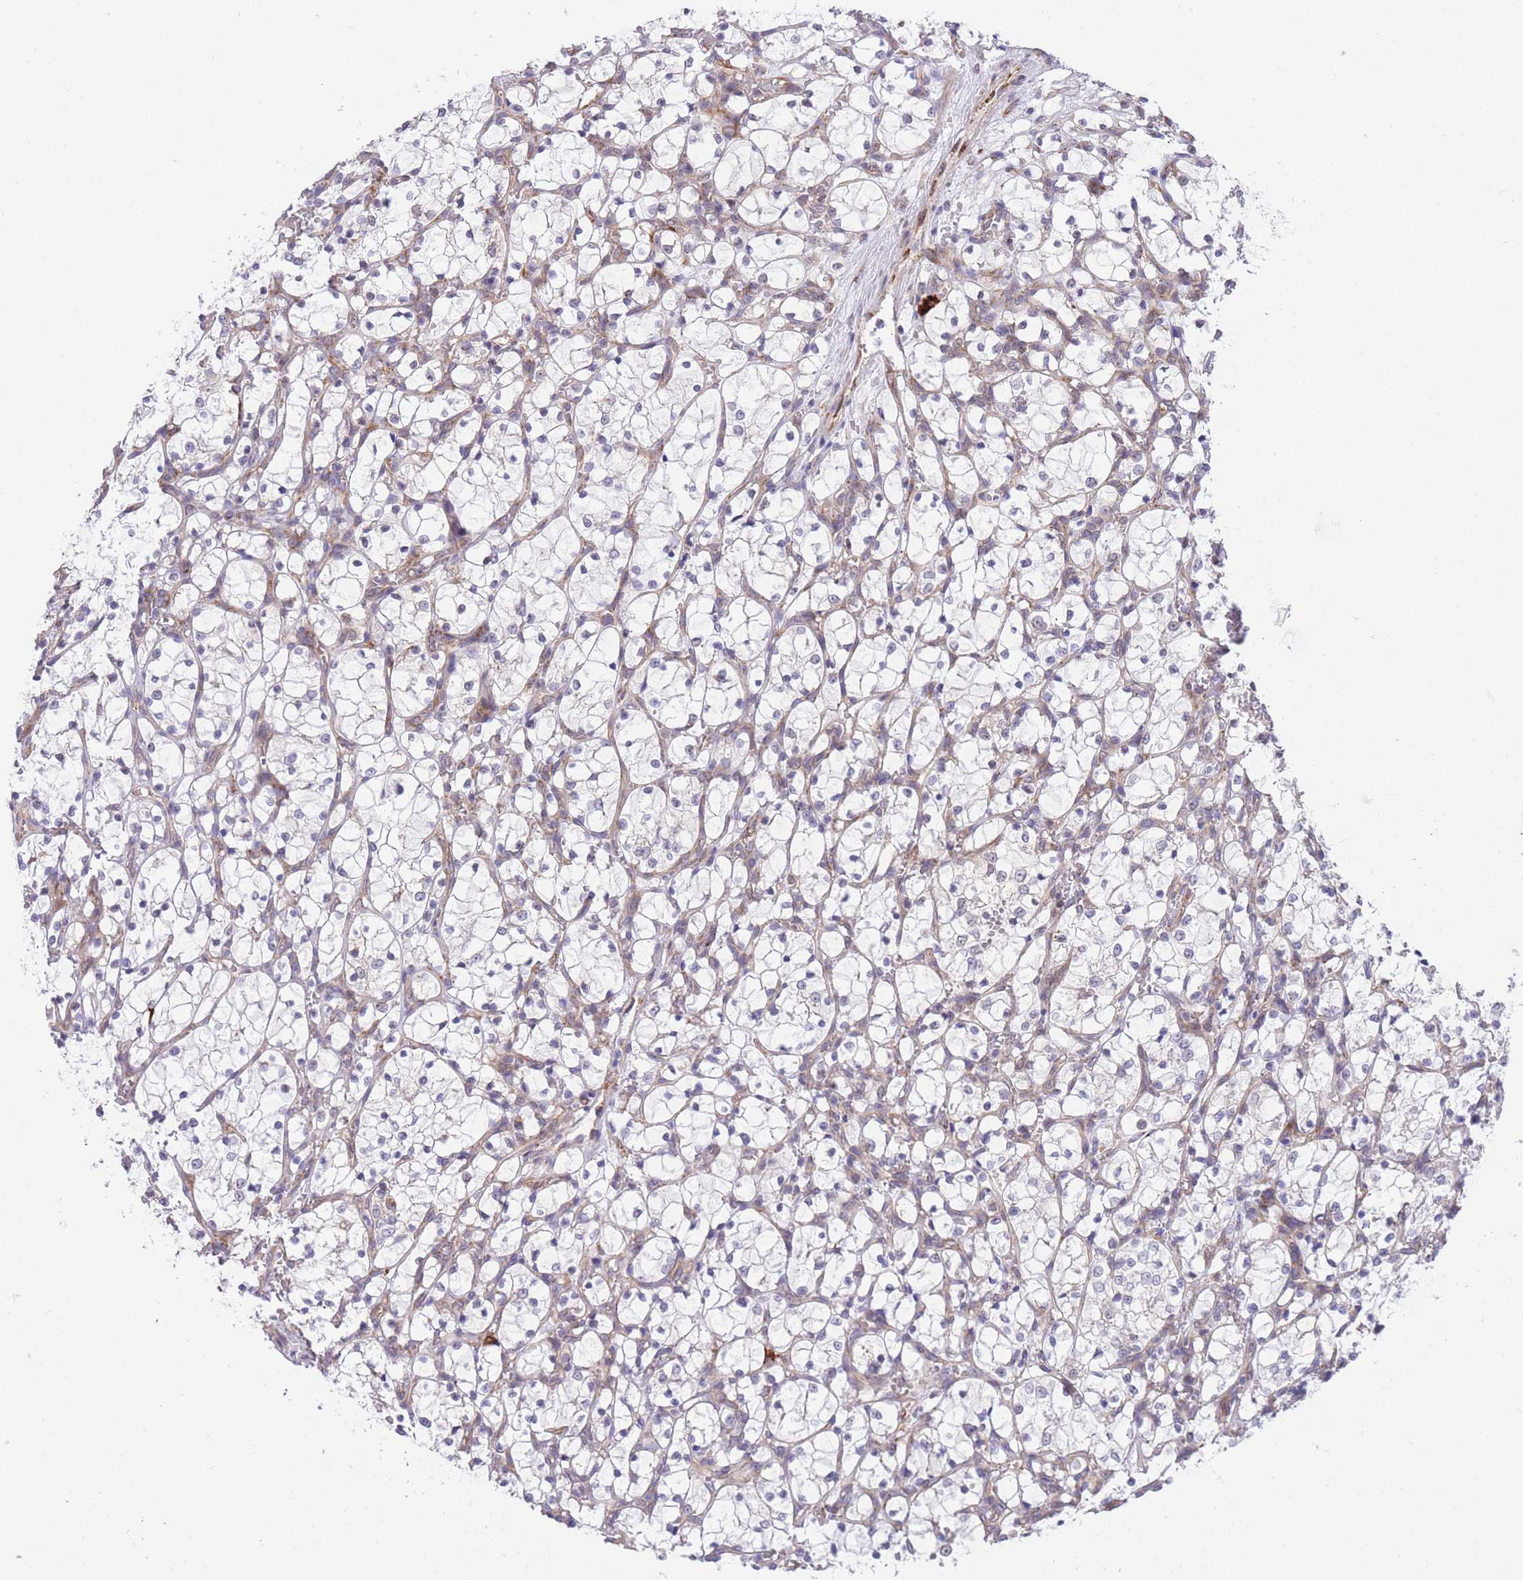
{"staining": {"intensity": "negative", "quantity": "none", "location": "none"}, "tissue": "renal cancer", "cell_type": "Tumor cells", "image_type": "cancer", "snomed": [{"axis": "morphology", "description": "Adenocarcinoma, NOS"}, {"axis": "topography", "description": "Kidney"}], "caption": "There is no significant staining in tumor cells of adenocarcinoma (renal).", "gene": "EXOSC8", "patient": {"sex": "female", "age": 69}}